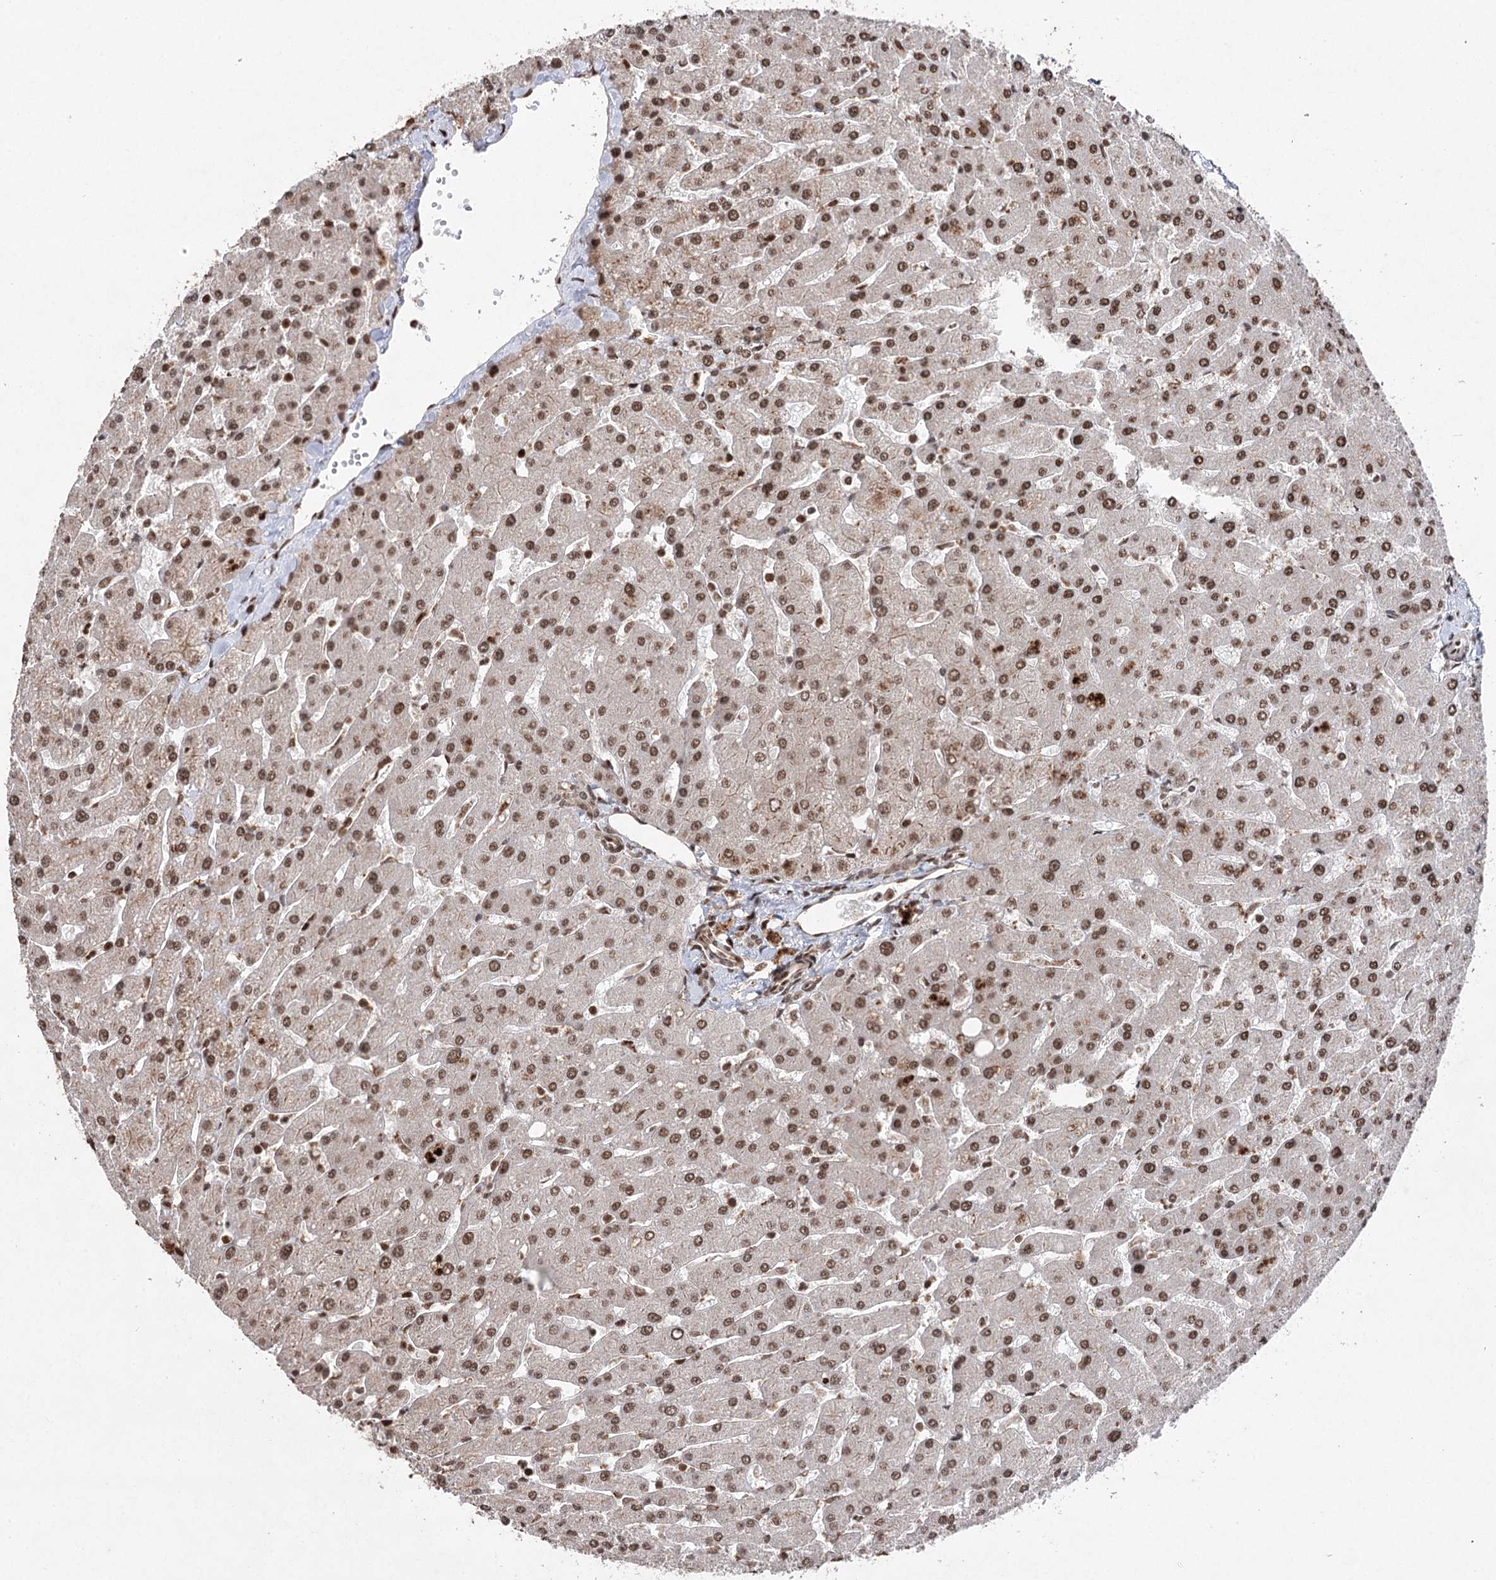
{"staining": {"intensity": "strong", "quantity": ">75%", "location": "nuclear"}, "tissue": "liver", "cell_type": "Cholangiocytes", "image_type": "normal", "snomed": [{"axis": "morphology", "description": "Normal tissue, NOS"}, {"axis": "topography", "description": "Liver"}], "caption": "DAB (3,3'-diaminobenzidine) immunohistochemical staining of normal liver shows strong nuclear protein expression in about >75% of cholangiocytes.", "gene": "PDCD4", "patient": {"sex": "male", "age": 55}}